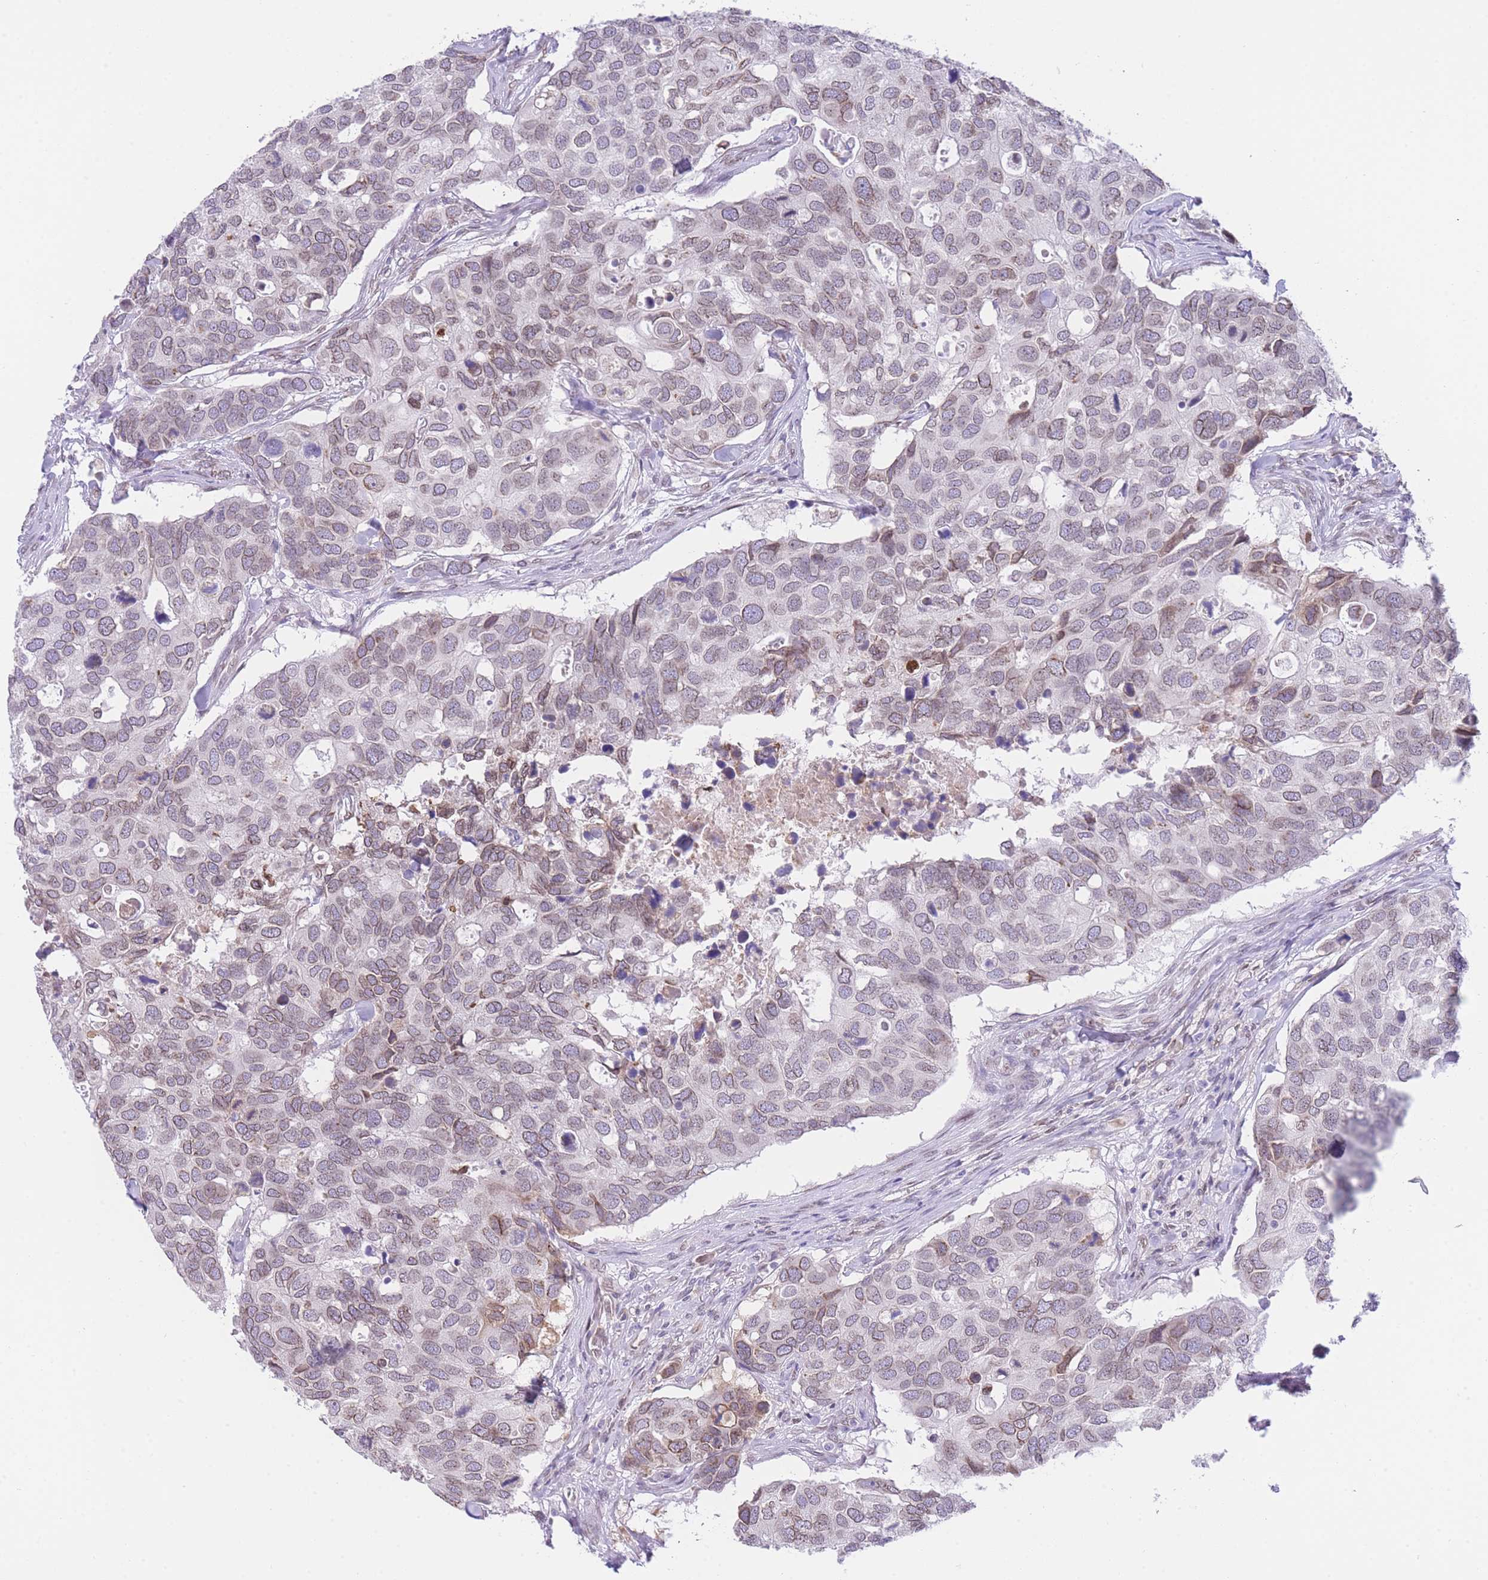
{"staining": {"intensity": "weak", "quantity": "25%-75%", "location": "cytoplasmic/membranous,nuclear"}, "tissue": "breast cancer", "cell_type": "Tumor cells", "image_type": "cancer", "snomed": [{"axis": "morphology", "description": "Duct carcinoma"}, {"axis": "topography", "description": "Breast"}], "caption": "IHC of human breast cancer (invasive ductal carcinoma) reveals low levels of weak cytoplasmic/membranous and nuclear positivity in about 25%-75% of tumor cells. Immunohistochemistry stains the protein in brown and the nuclei are stained blue.", "gene": "OR10AD1", "patient": {"sex": "female", "age": 83}}